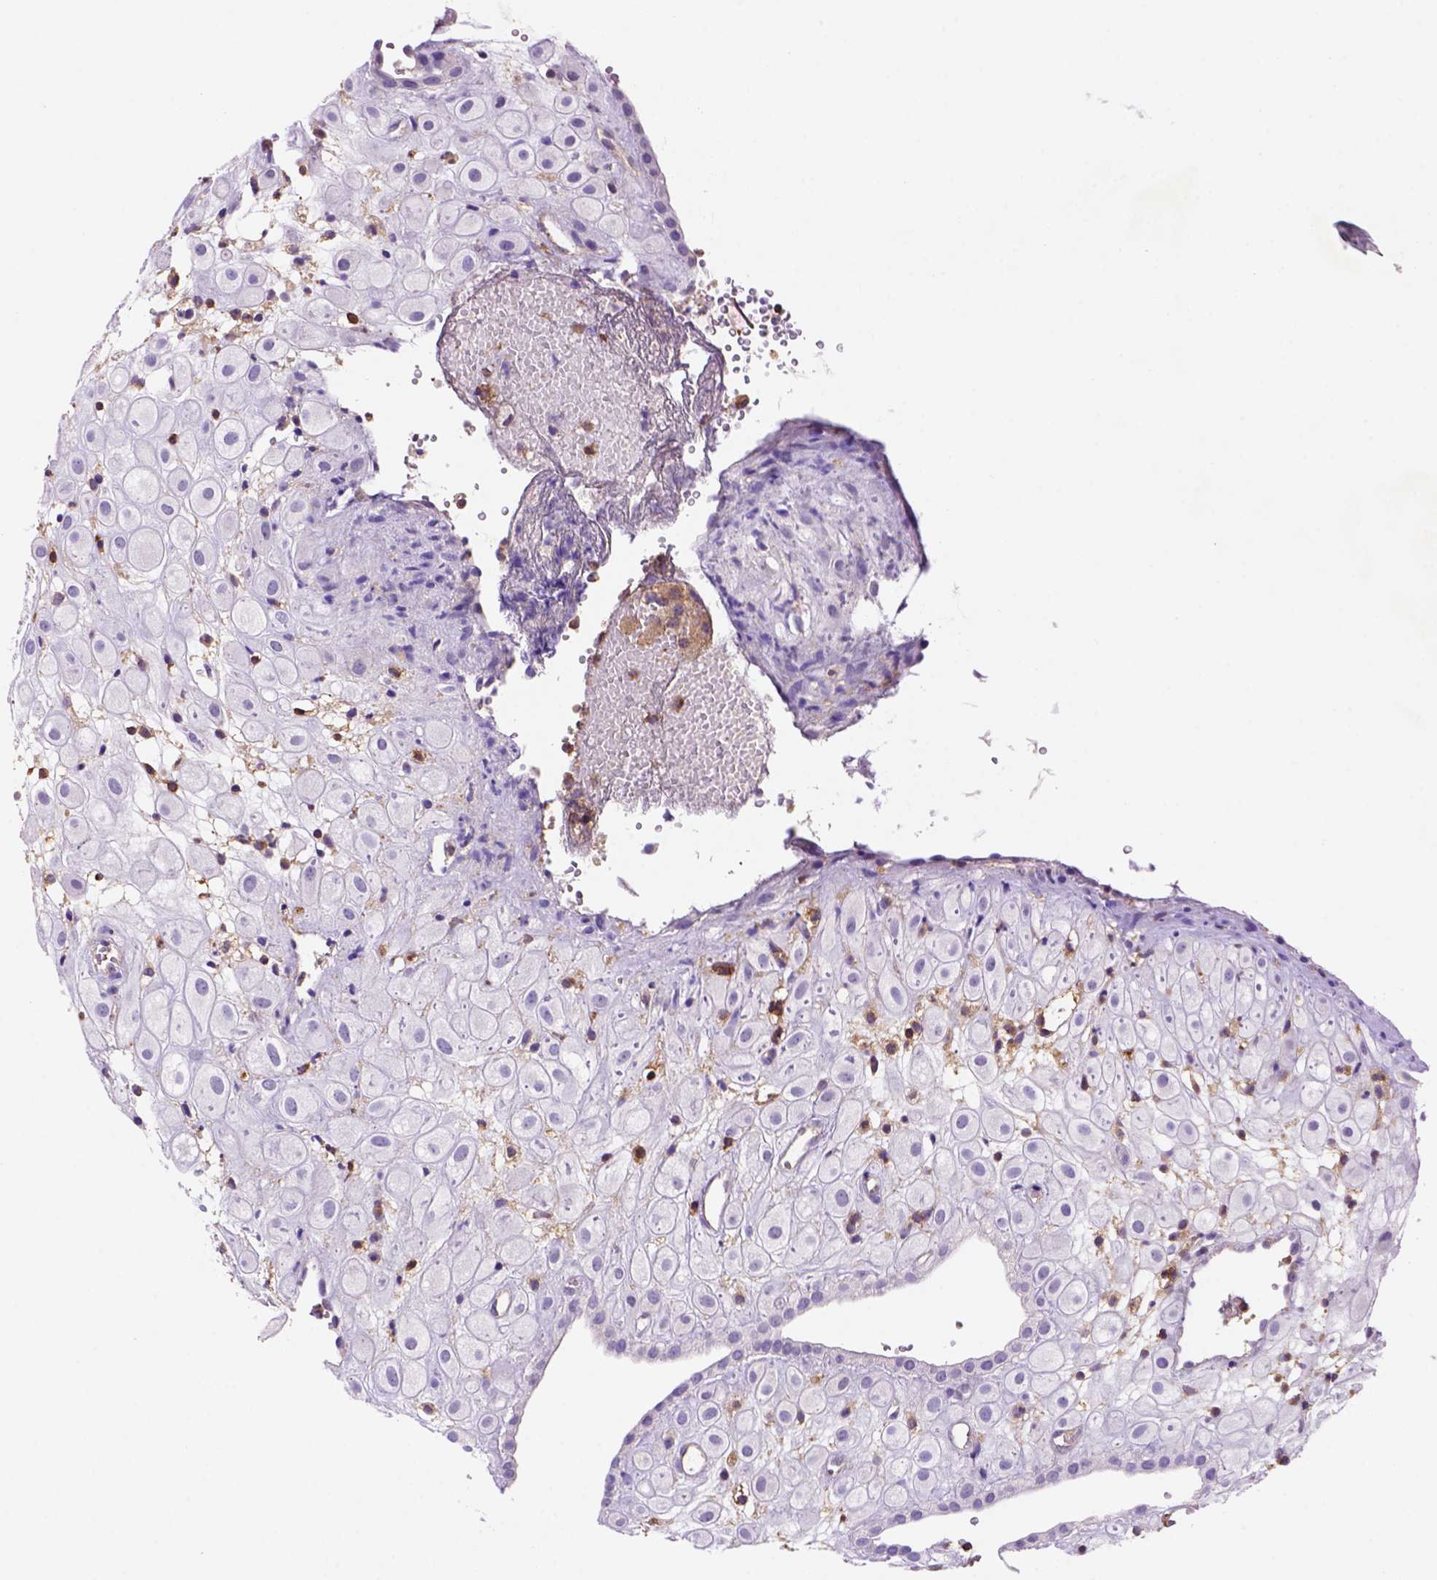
{"staining": {"intensity": "negative", "quantity": "none", "location": "none"}, "tissue": "placenta", "cell_type": "Decidual cells", "image_type": "normal", "snomed": [{"axis": "morphology", "description": "Normal tissue, NOS"}, {"axis": "topography", "description": "Placenta"}], "caption": "Immunohistochemistry (IHC) histopathology image of unremarkable placenta: human placenta stained with DAB (3,3'-diaminobenzidine) exhibits no significant protein positivity in decidual cells.", "gene": "INPP5D", "patient": {"sex": "female", "age": 24}}